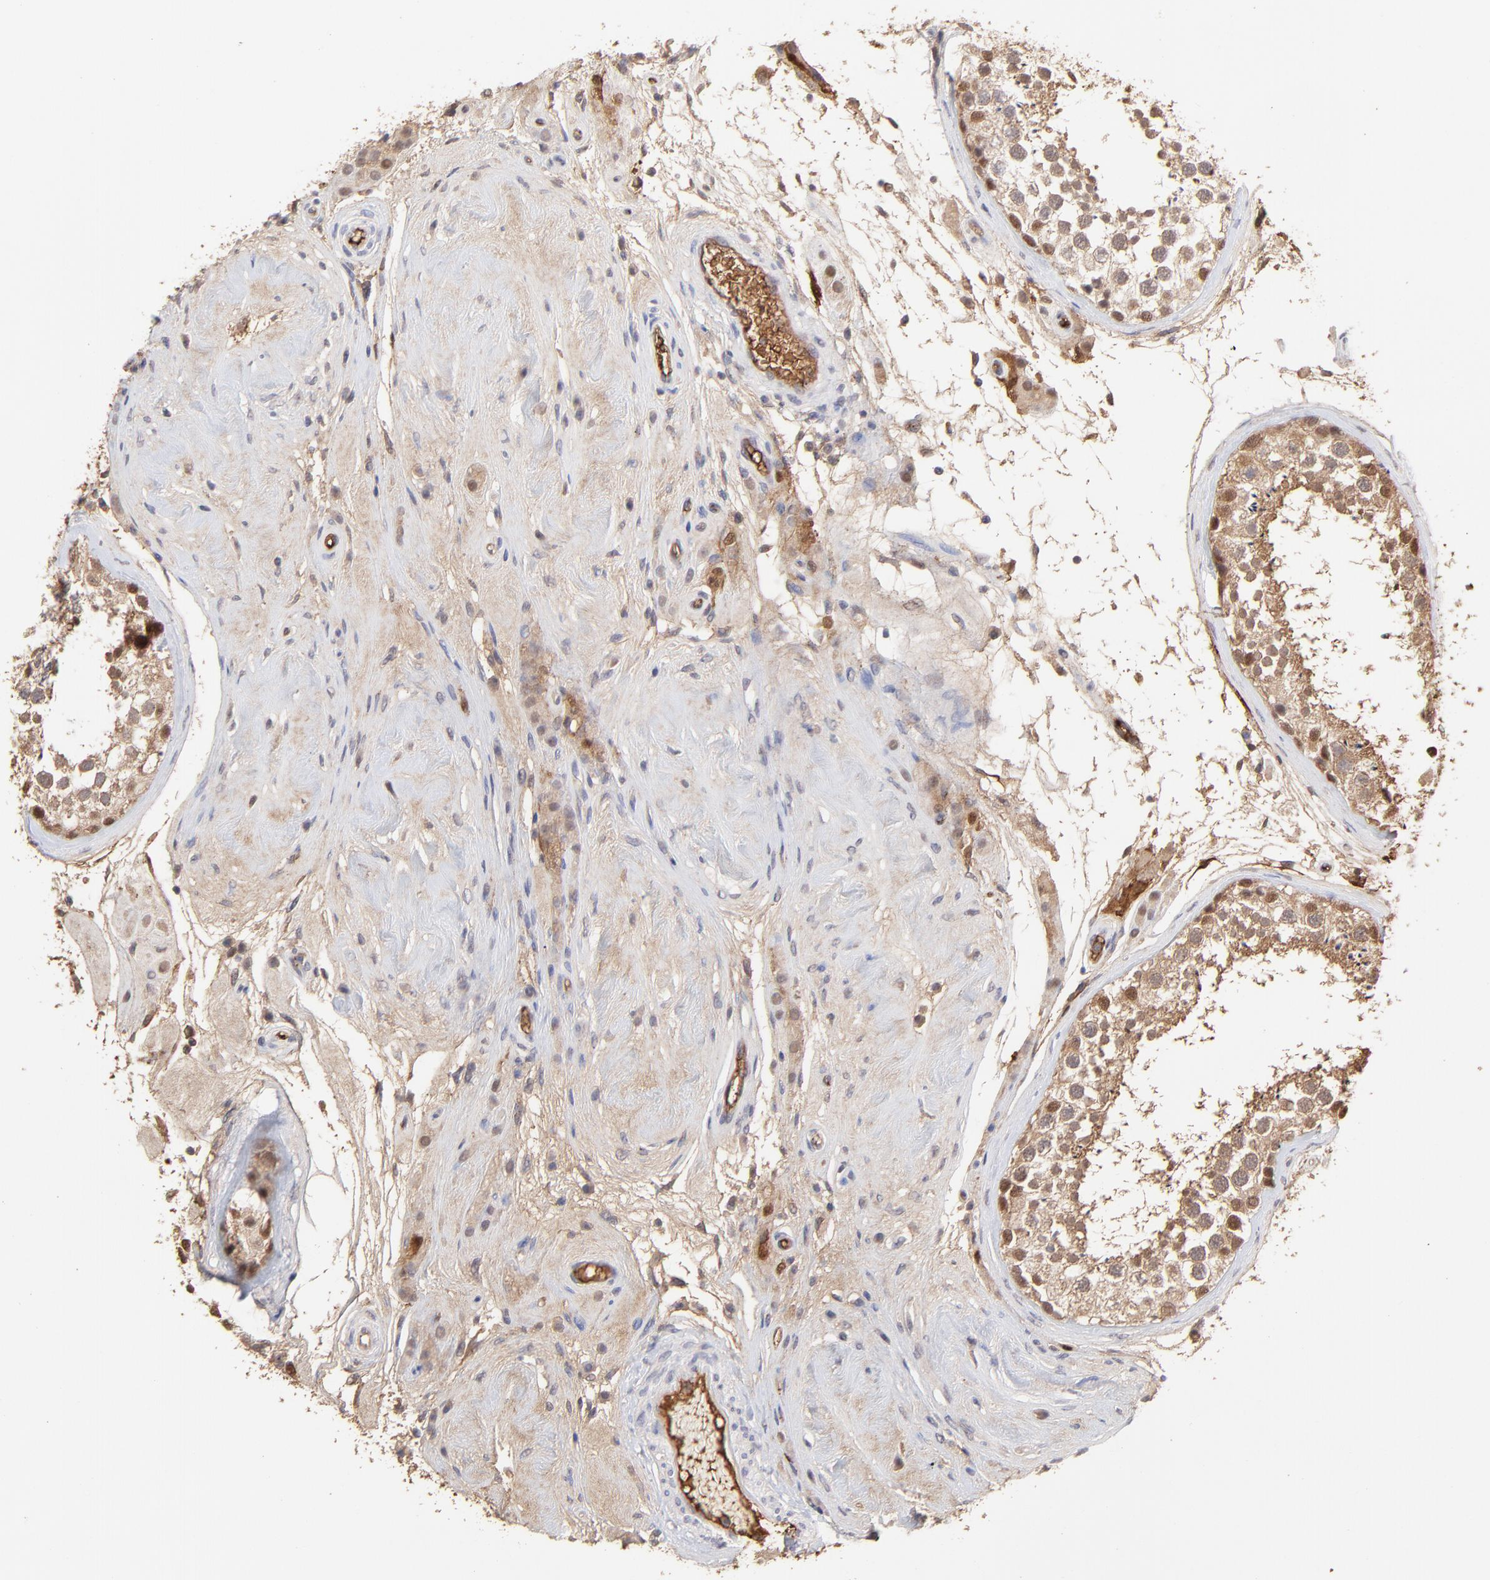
{"staining": {"intensity": "moderate", "quantity": "25%-75%", "location": "cytoplasmic/membranous,nuclear"}, "tissue": "testis", "cell_type": "Cells in seminiferous ducts", "image_type": "normal", "snomed": [{"axis": "morphology", "description": "Normal tissue, NOS"}, {"axis": "topography", "description": "Testis"}], "caption": "A micrograph showing moderate cytoplasmic/membranous,nuclear staining in approximately 25%-75% of cells in seminiferous ducts in benign testis, as visualized by brown immunohistochemical staining.", "gene": "PSMD14", "patient": {"sex": "male", "age": 46}}